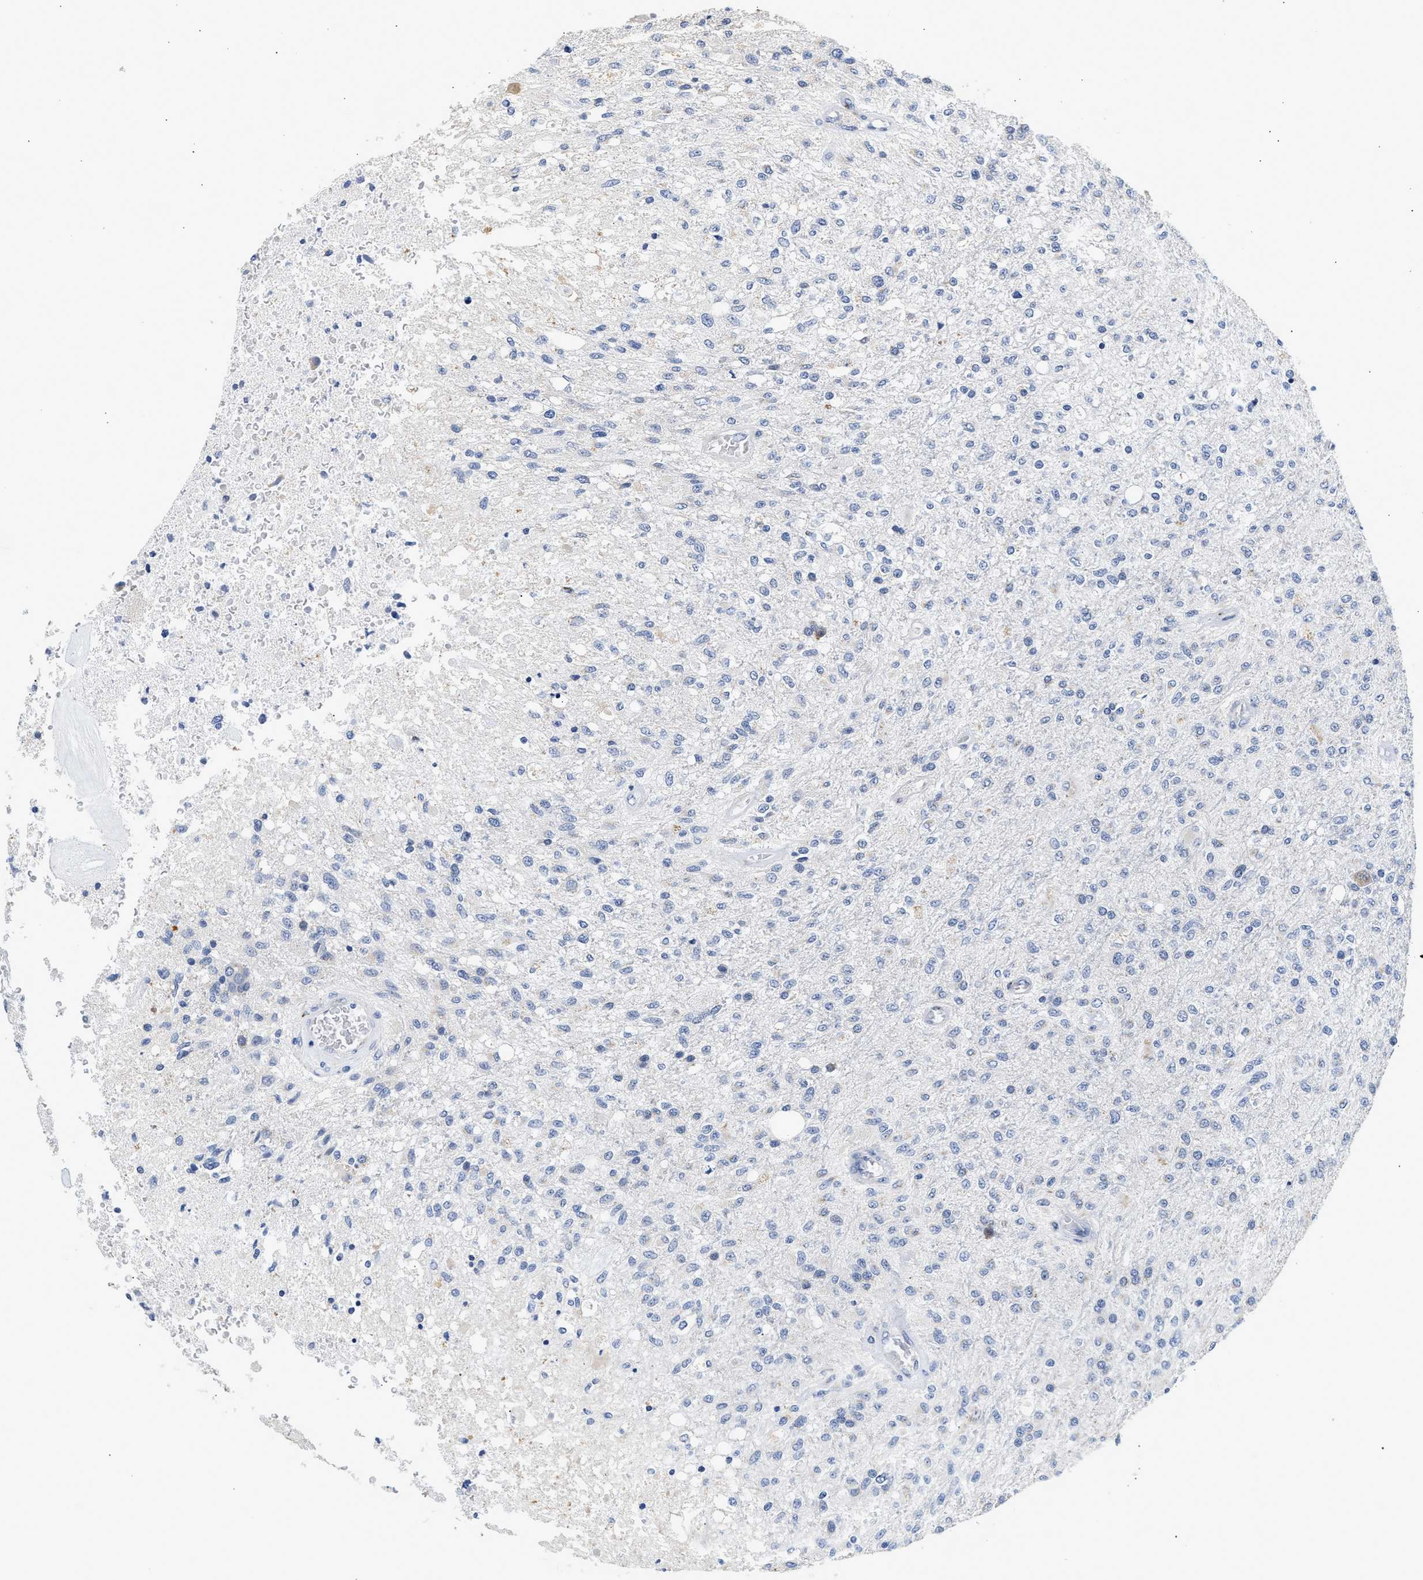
{"staining": {"intensity": "negative", "quantity": "none", "location": "none"}, "tissue": "glioma", "cell_type": "Tumor cells", "image_type": "cancer", "snomed": [{"axis": "morphology", "description": "Normal tissue, NOS"}, {"axis": "morphology", "description": "Glioma, malignant, High grade"}, {"axis": "topography", "description": "Cerebral cortex"}], "caption": "This photomicrograph is of high-grade glioma (malignant) stained with IHC to label a protein in brown with the nuclei are counter-stained blue. There is no positivity in tumor cells.", "gene": "PPM1L", "patient": {"sex": "male", "age": 77}}